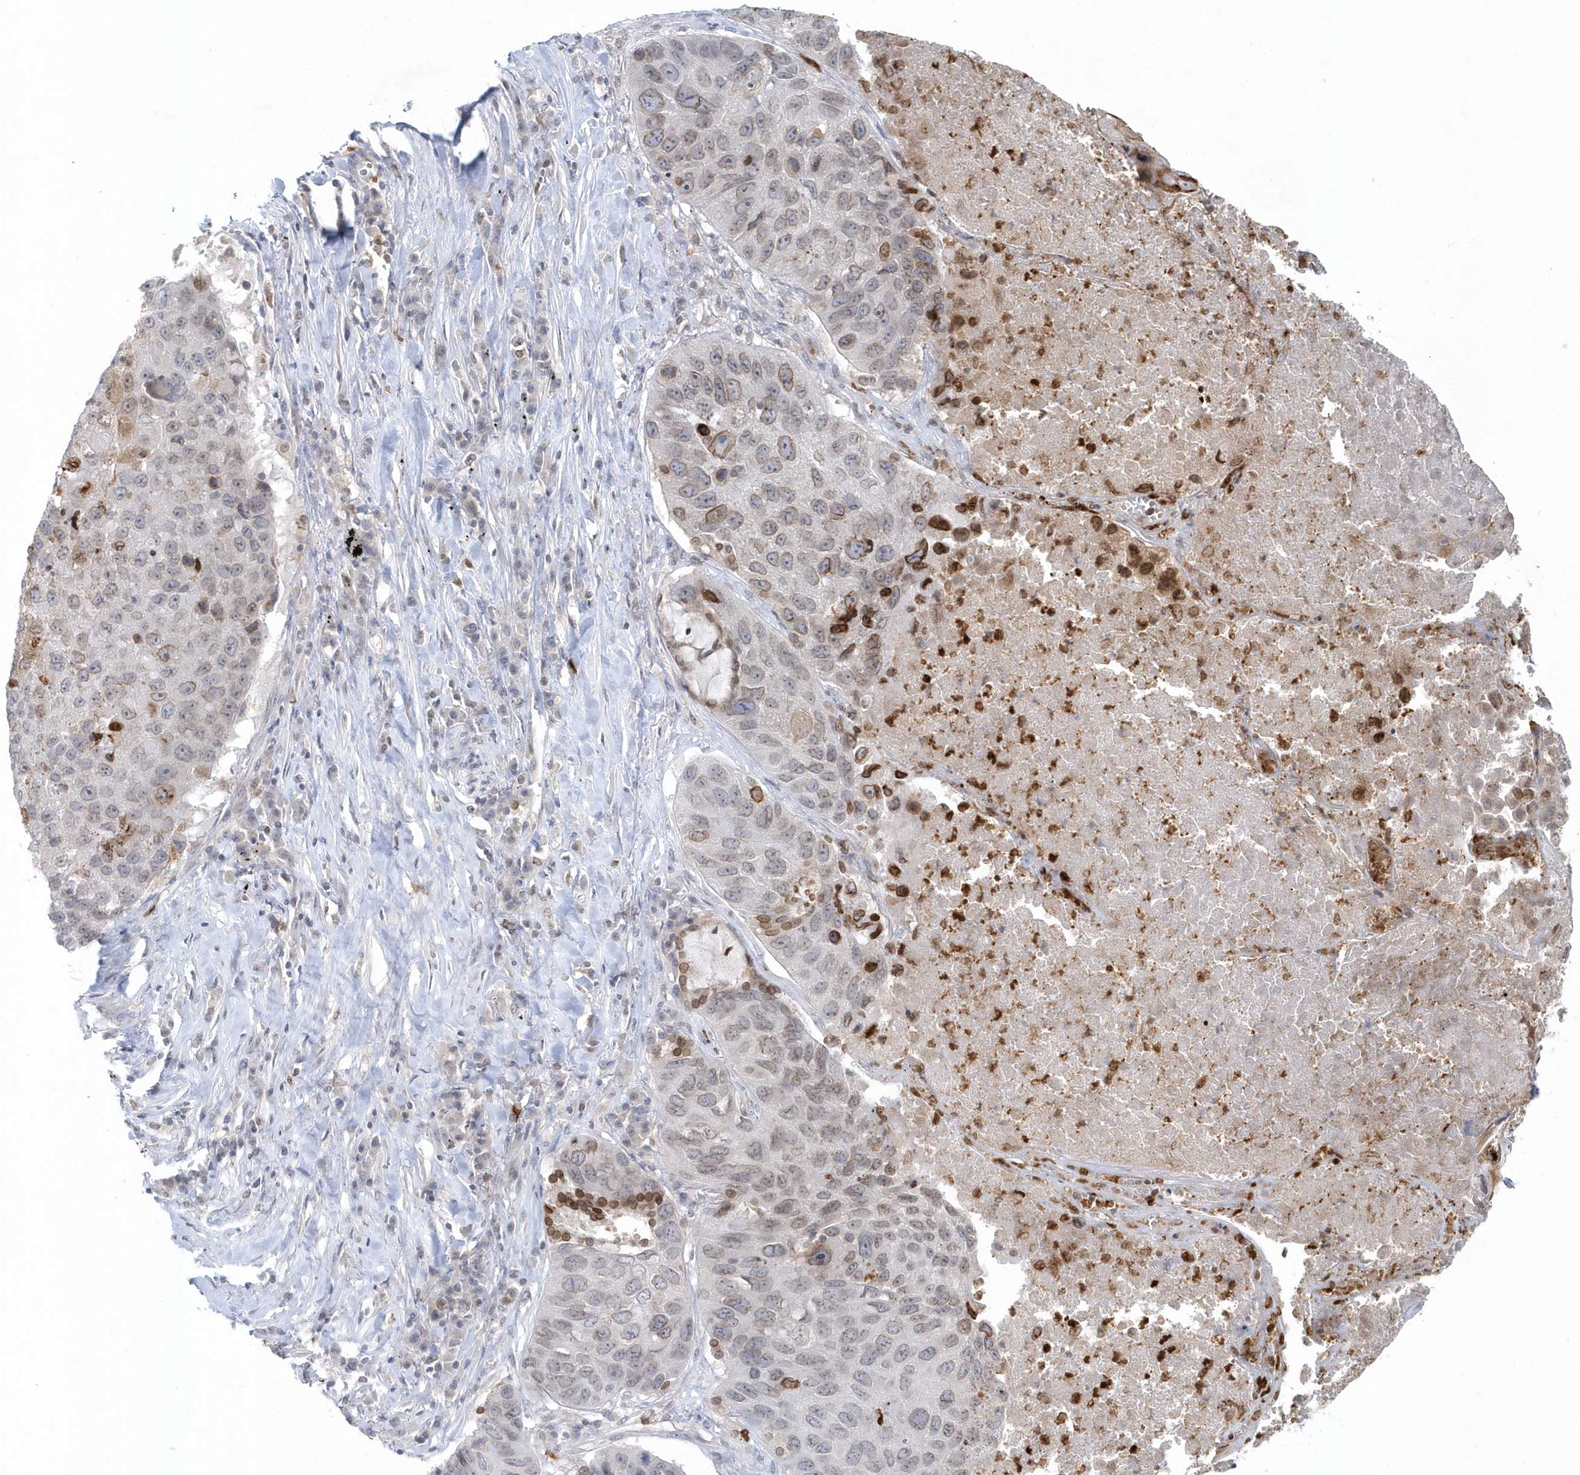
{"staining": {"intensity": "weak", "quantity": "25%-75%", "location": "cytoplasmic/membranous,nuclear"}, "tissue": "lung cancer", "cell_type": "Tumor cells", "image_type": "cancer", "snomed": [{"axis": "morphology", "description": "Squamous cell carcinoma, NOS"}, {"axis": "topography", "description": "Lung"}], "caption": "IHC of lung cancer (squamous cell carcinoma) demonstrates low levels of weak cytoplasmic/membranous and nuclear expression in about 25%-75% of tumor cells.", "gene": "NUP54", "patient": {"sex": "male", "age": 61}}